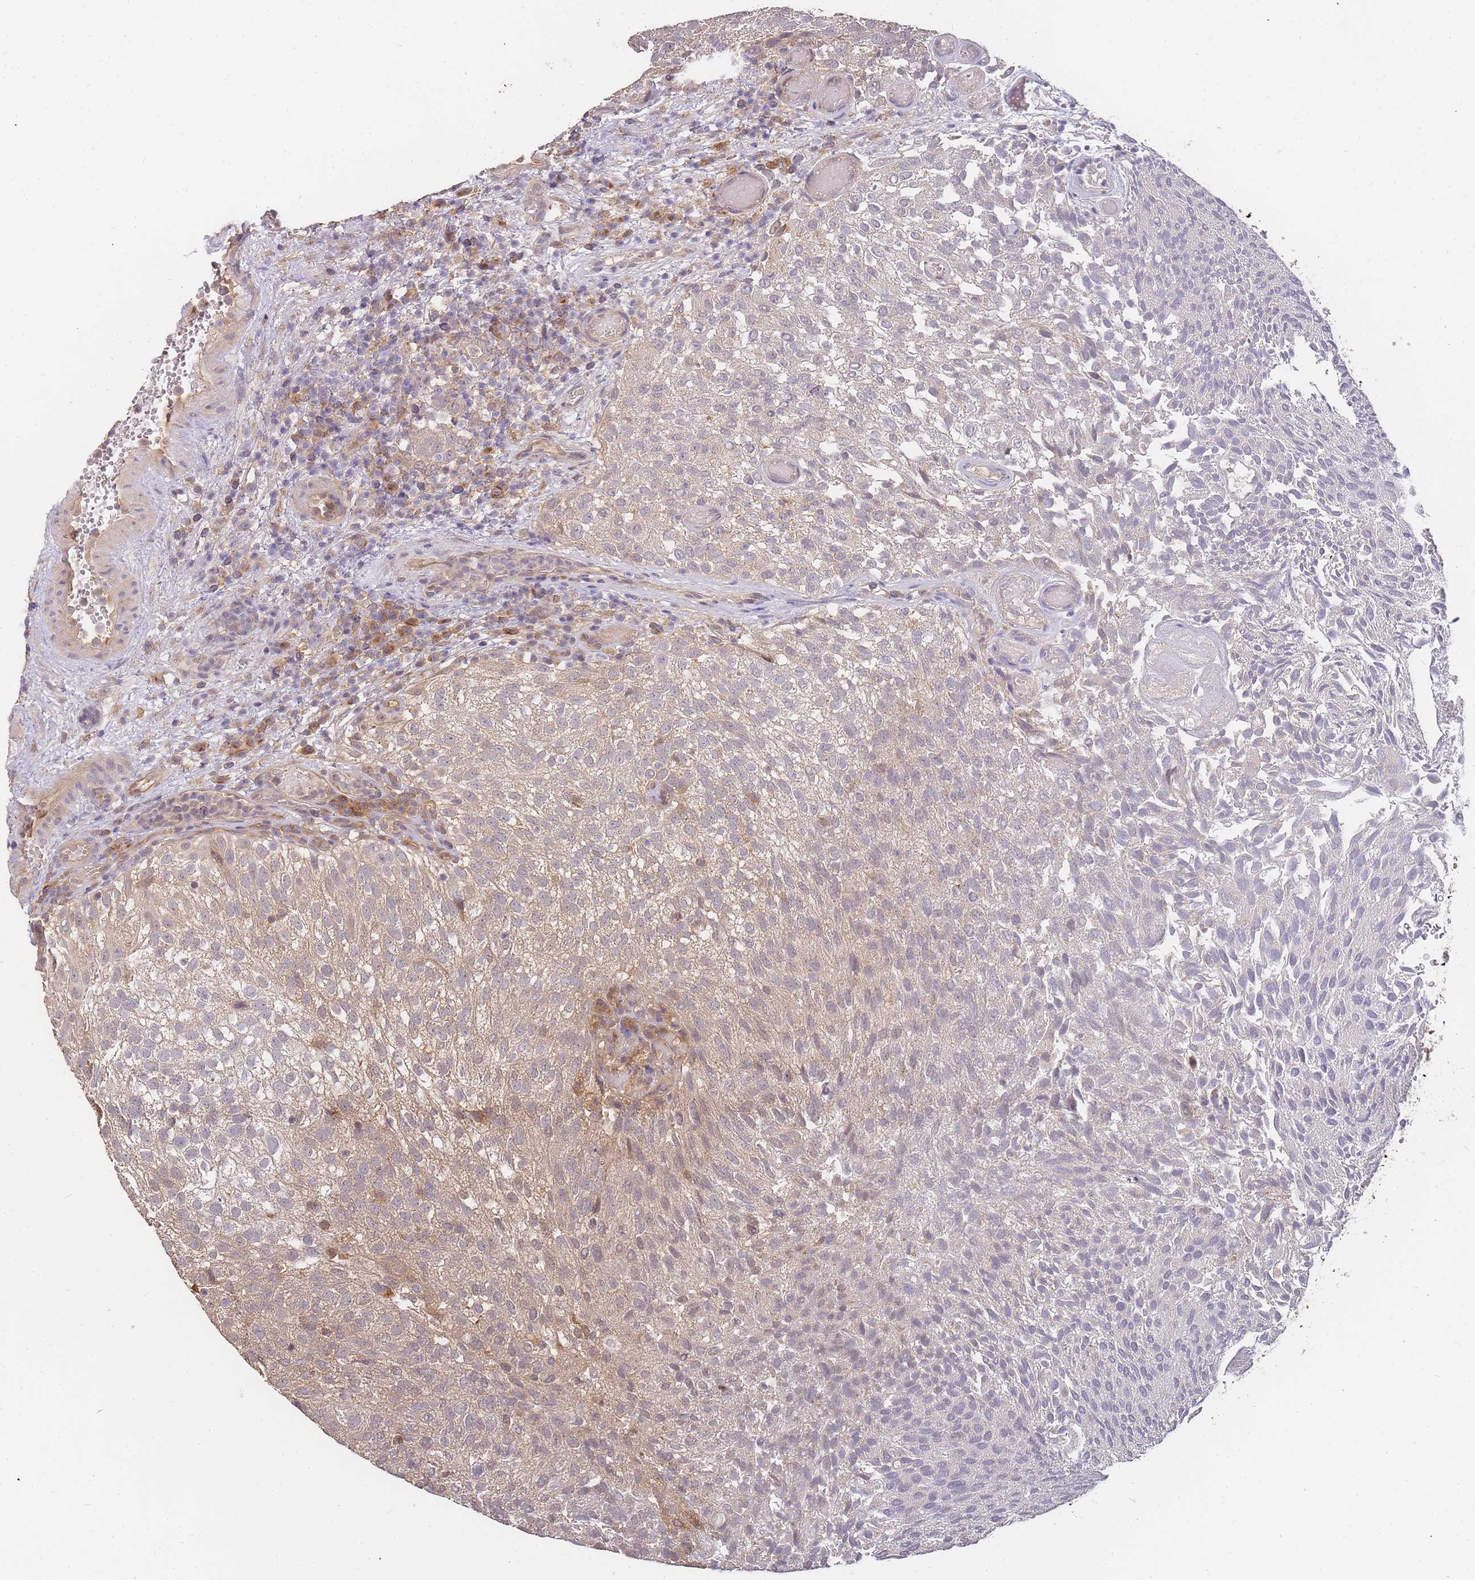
{"staining": {"intensity": "weak", "quantity": "25%-75%", "location": "cytoplasmic/membranous,nuclear"}, "tissue": "urothelial cancer", "cell_type": "Tumor cells", "image_type": "cancer", "snomed": [{"axis": "morphology", "description": "Urothelial carcinoma, Low grade"}, {"axis": "topography", "description": "Urinary bladder"}], "caption": "The immunohistochemical stain shows weak cytoplasmic/membranous and nuclear positivity in tumor cells of low-grade urothelial carcinoma tissue.", "gene": "CDKN2AIPNL", "patient": {"sex": "male", "age": 78}}